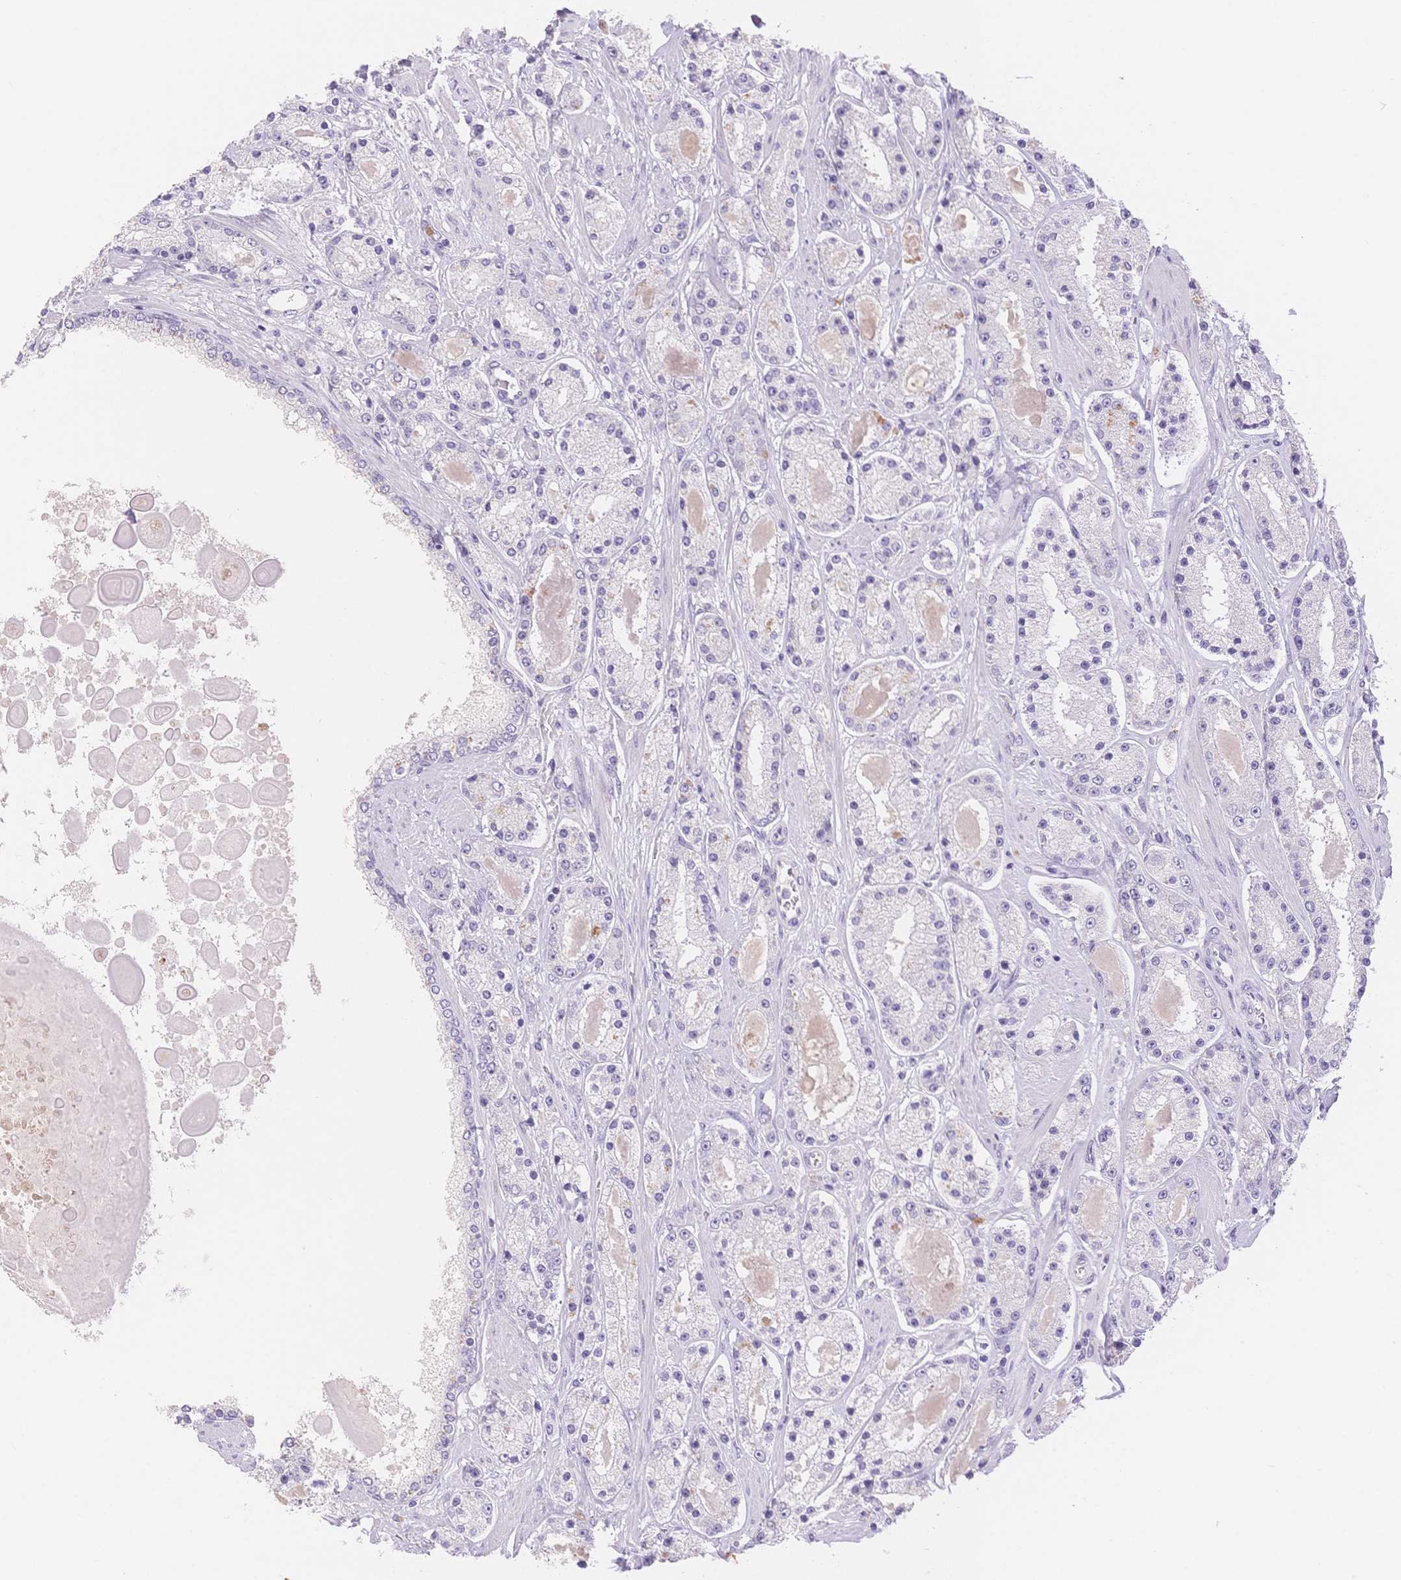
{"staining": {"intensity": "negative", "quantity": "none", "location": "none"}, "tissue": "prostate cancer", "cell_type": "Tumor cells", "image_type": "cancer", "snomed": [{"axis": "morphology", "description": "Adenocarcinoma, High grade"}, {"axis": "topography", "description": "Prostate"}], "caption": "Tumor cells are negative for brown protein staining in prostate adenocarcinoma (high-grade).", "gene": "MYOM1", "patient": {"sex": "male", "age": 67}}